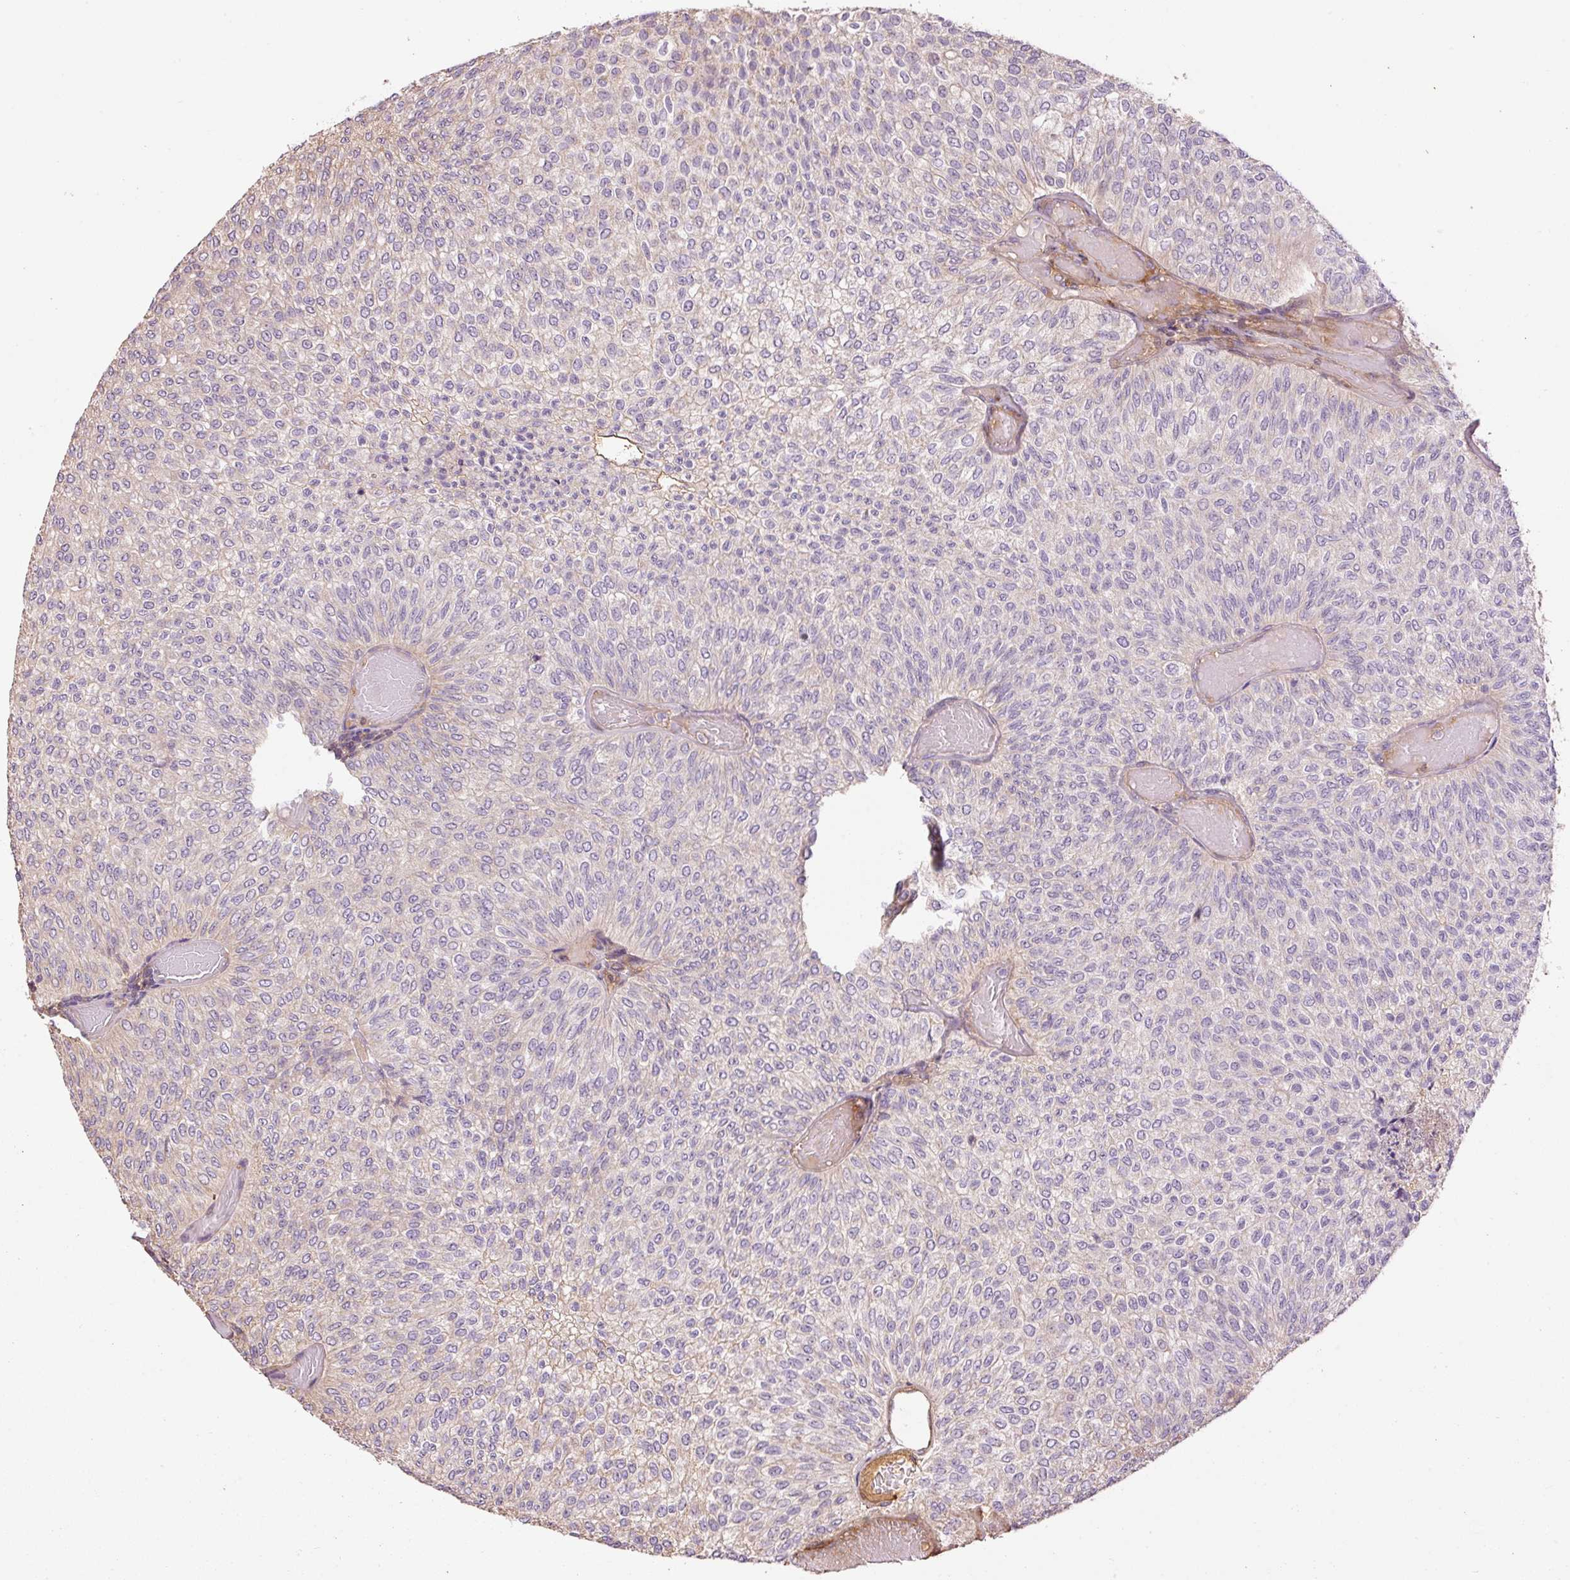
{"staining": {"intensity": "negative", "quantity": "none", "location": "none"}, "tissue": "urothelial cancer", "cell_type": "Tumor cells", "image_type": "cancer", "snomed": [{"axis": "morphology", "description": "Urothelial carcinoma, Low grade"}, {"axis": "topography", "description": "Urinary bladder"}], "caption": "This is a image of immunohistochemistry staining of low-grade urothelial carcinoma, which shows no positivity in tumor cells.", "gene": "NID2", "patient": {"sex": "male", "age": 78}}